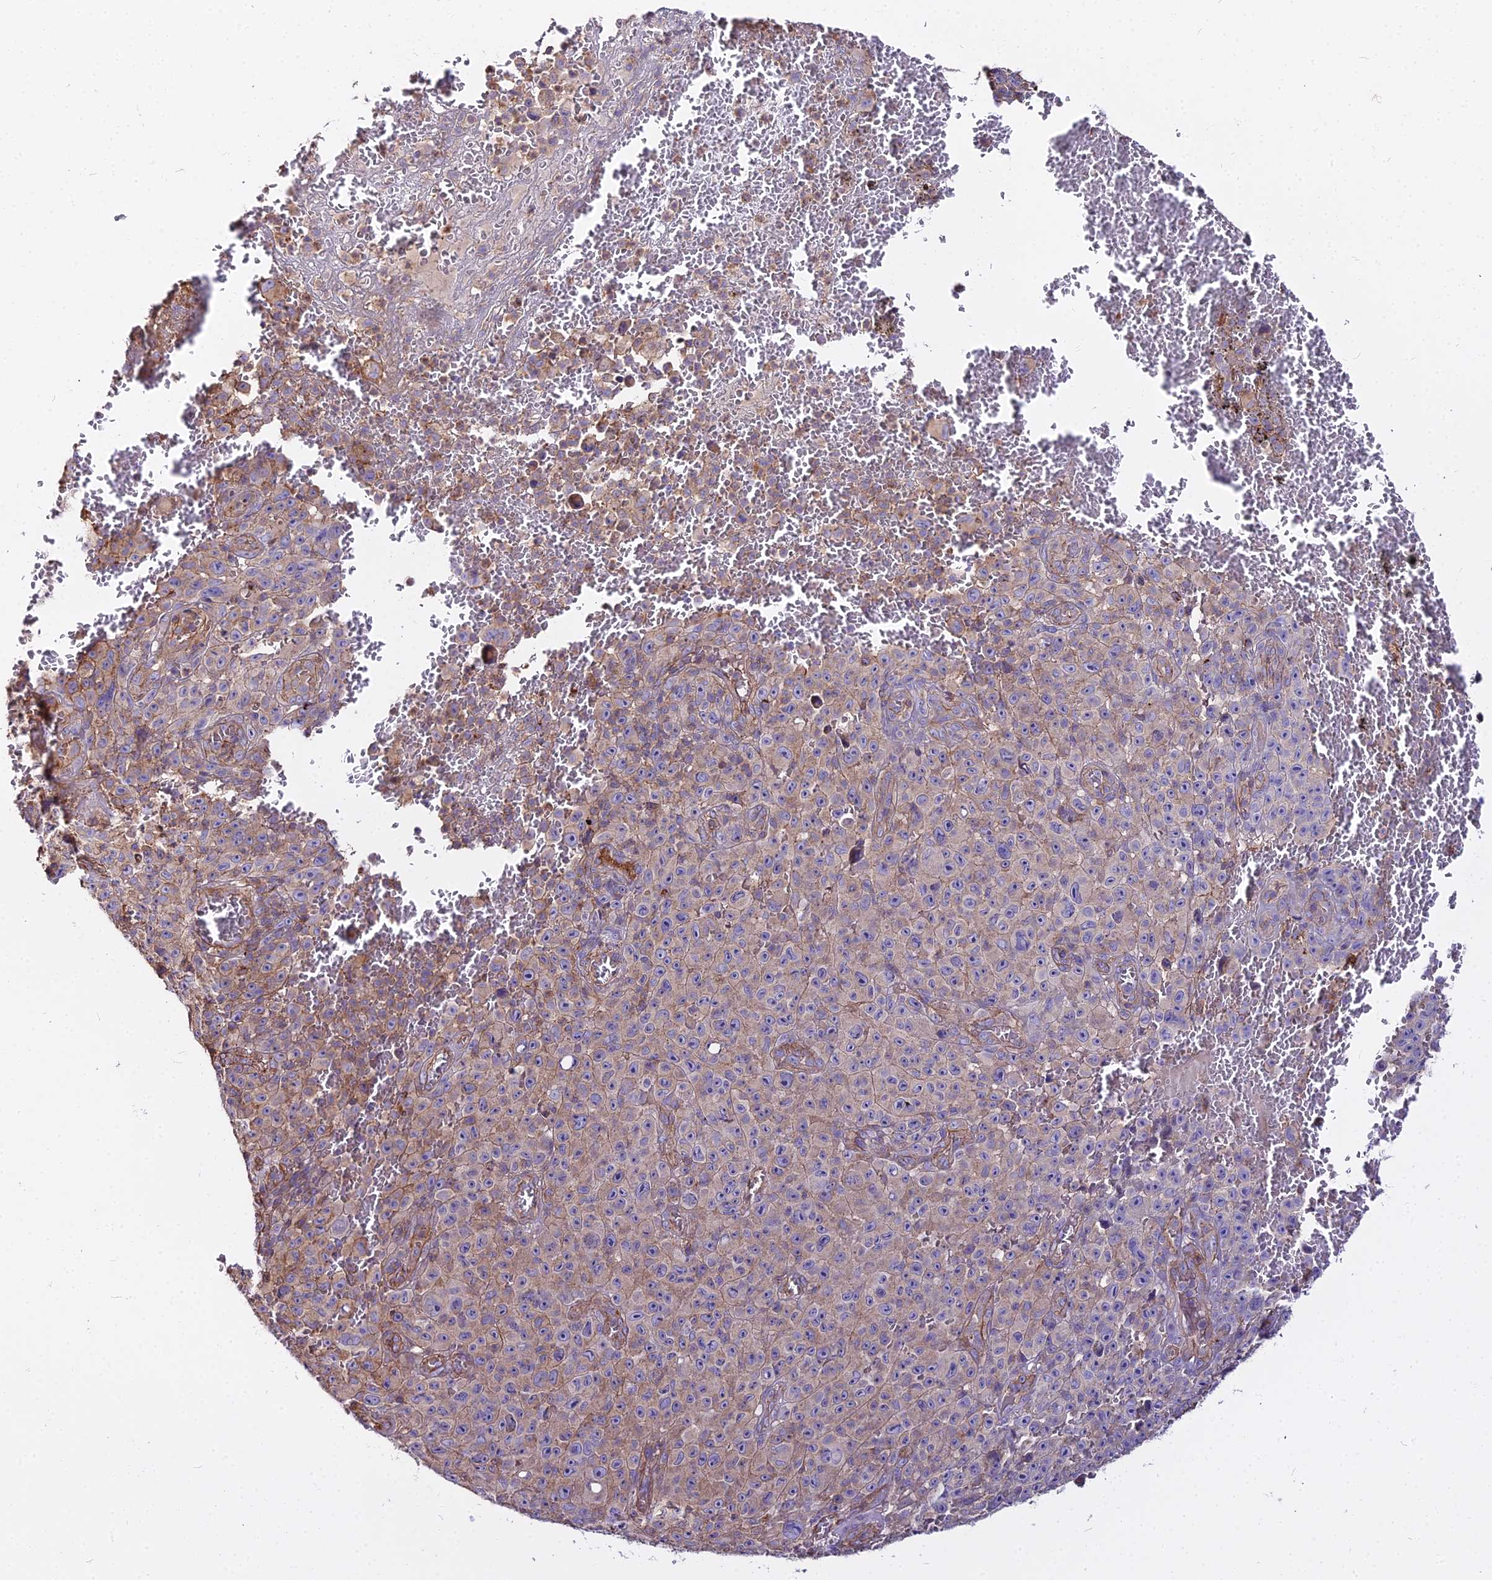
{"staining": {"intensity": "weak", "quantity": "<25%", "location": "cytoplasmic/membranous"}, "tissue": "melanoma", "cell_type": "Tumor cells", "image_type": "cancer", "snomed": [{"axis": "morphology", "description": "Malignant melanoma, NOS"}, {"axis": "topography", "description": "Skin"}], "caption": "The photomicrograph exhibits no significant expression in tumor cells of melanoma.", "gene": "GLYAT", "patient": {"sex": "female", "age": 82}}